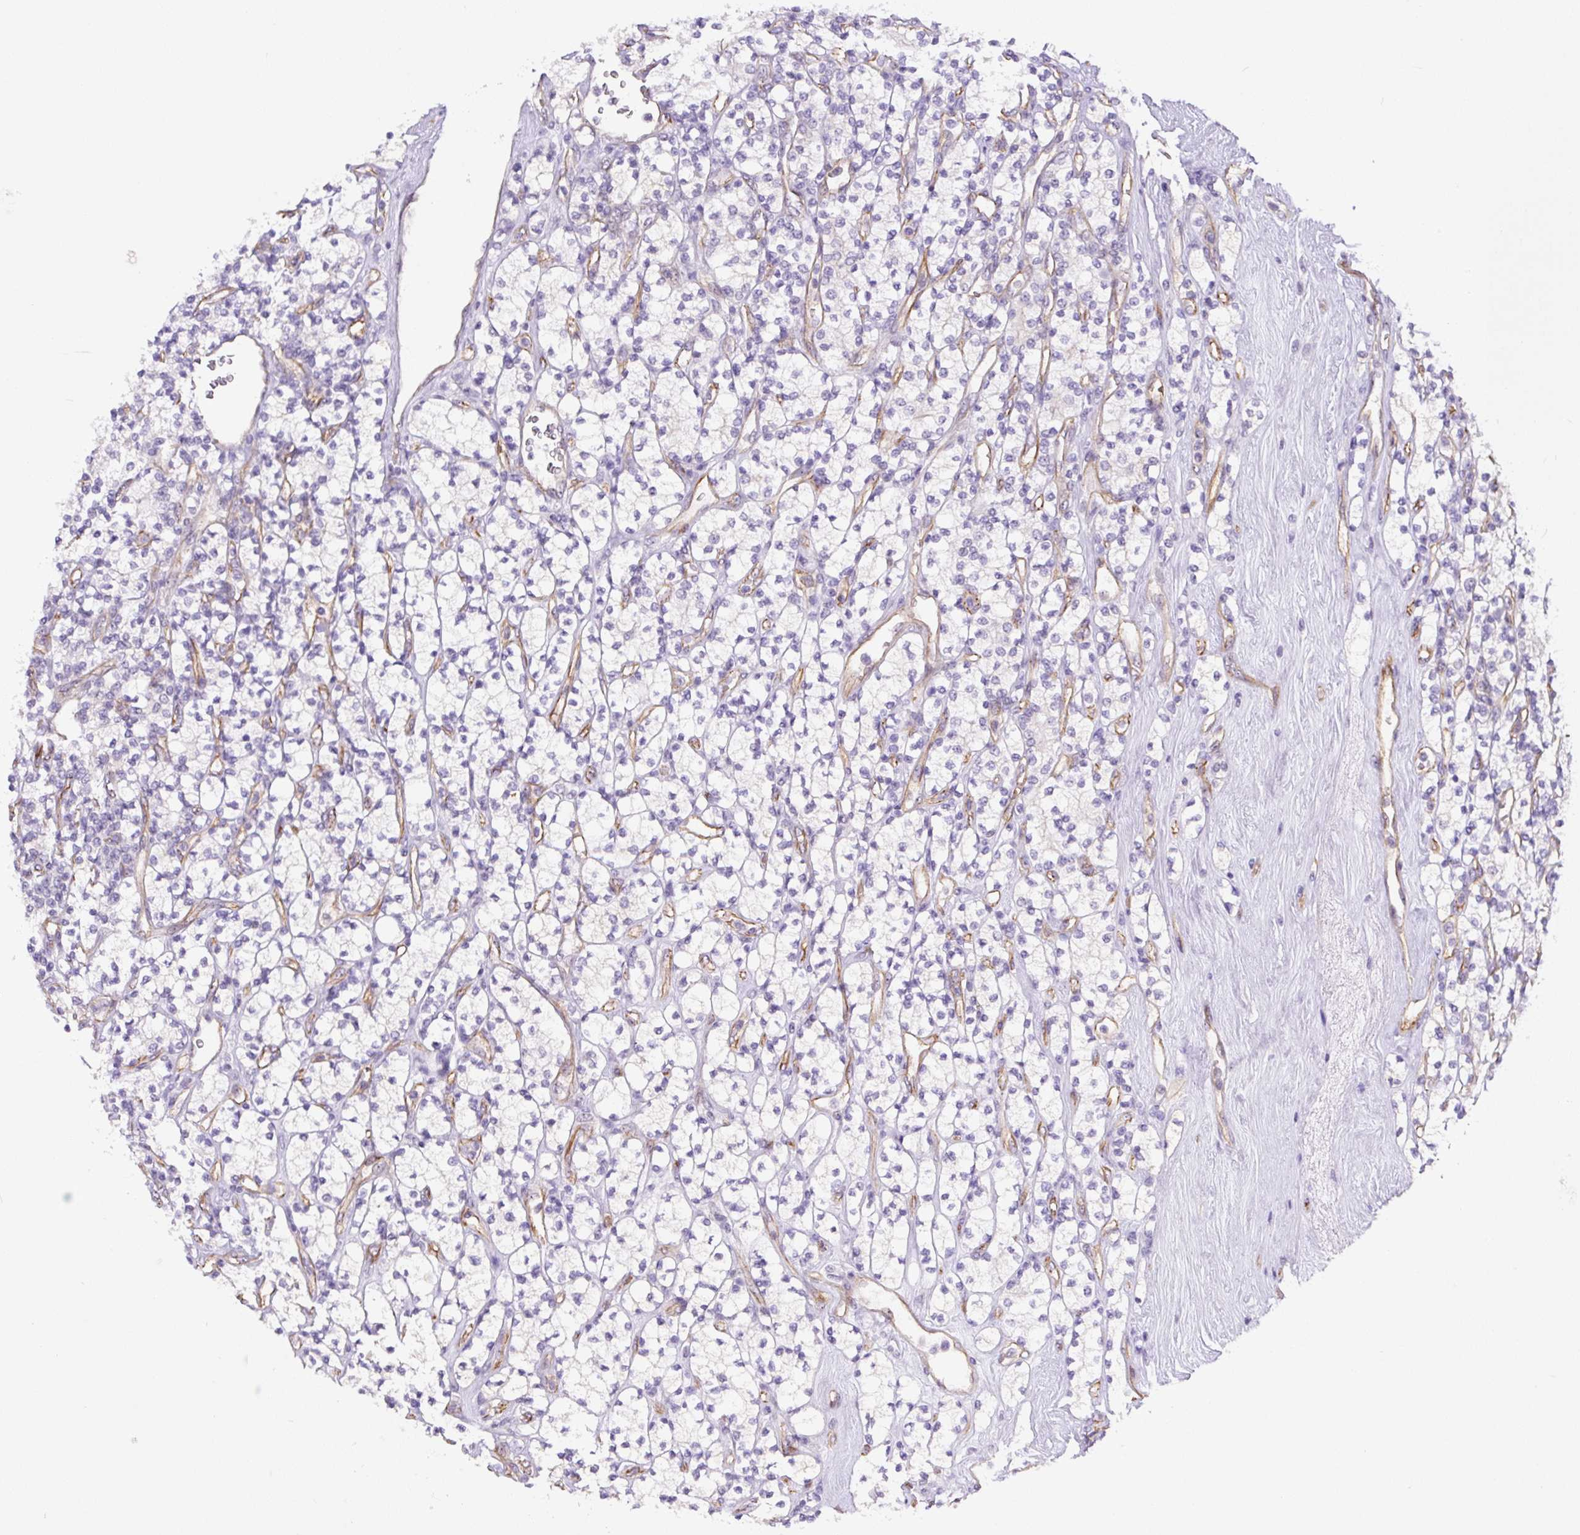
{"staining": {"intensity": "negative", "quantity": "none", "location": "none"}, "tissue": "renal cancer", "cell_type": "Tumor cells", "image_type": "cancer", "snomed": [{"axis": "morphology", "description": "Adenocarcinoma, NOS"}, {"axis": "topography", "description": "Kidney"}], "caption": "Adenocarcinoma (renal) stained for a protein using immunohistochemistry shows no staining tumor cells.", "gene": "MYO5C", "patient": {"sex": "male", "age": 77}}